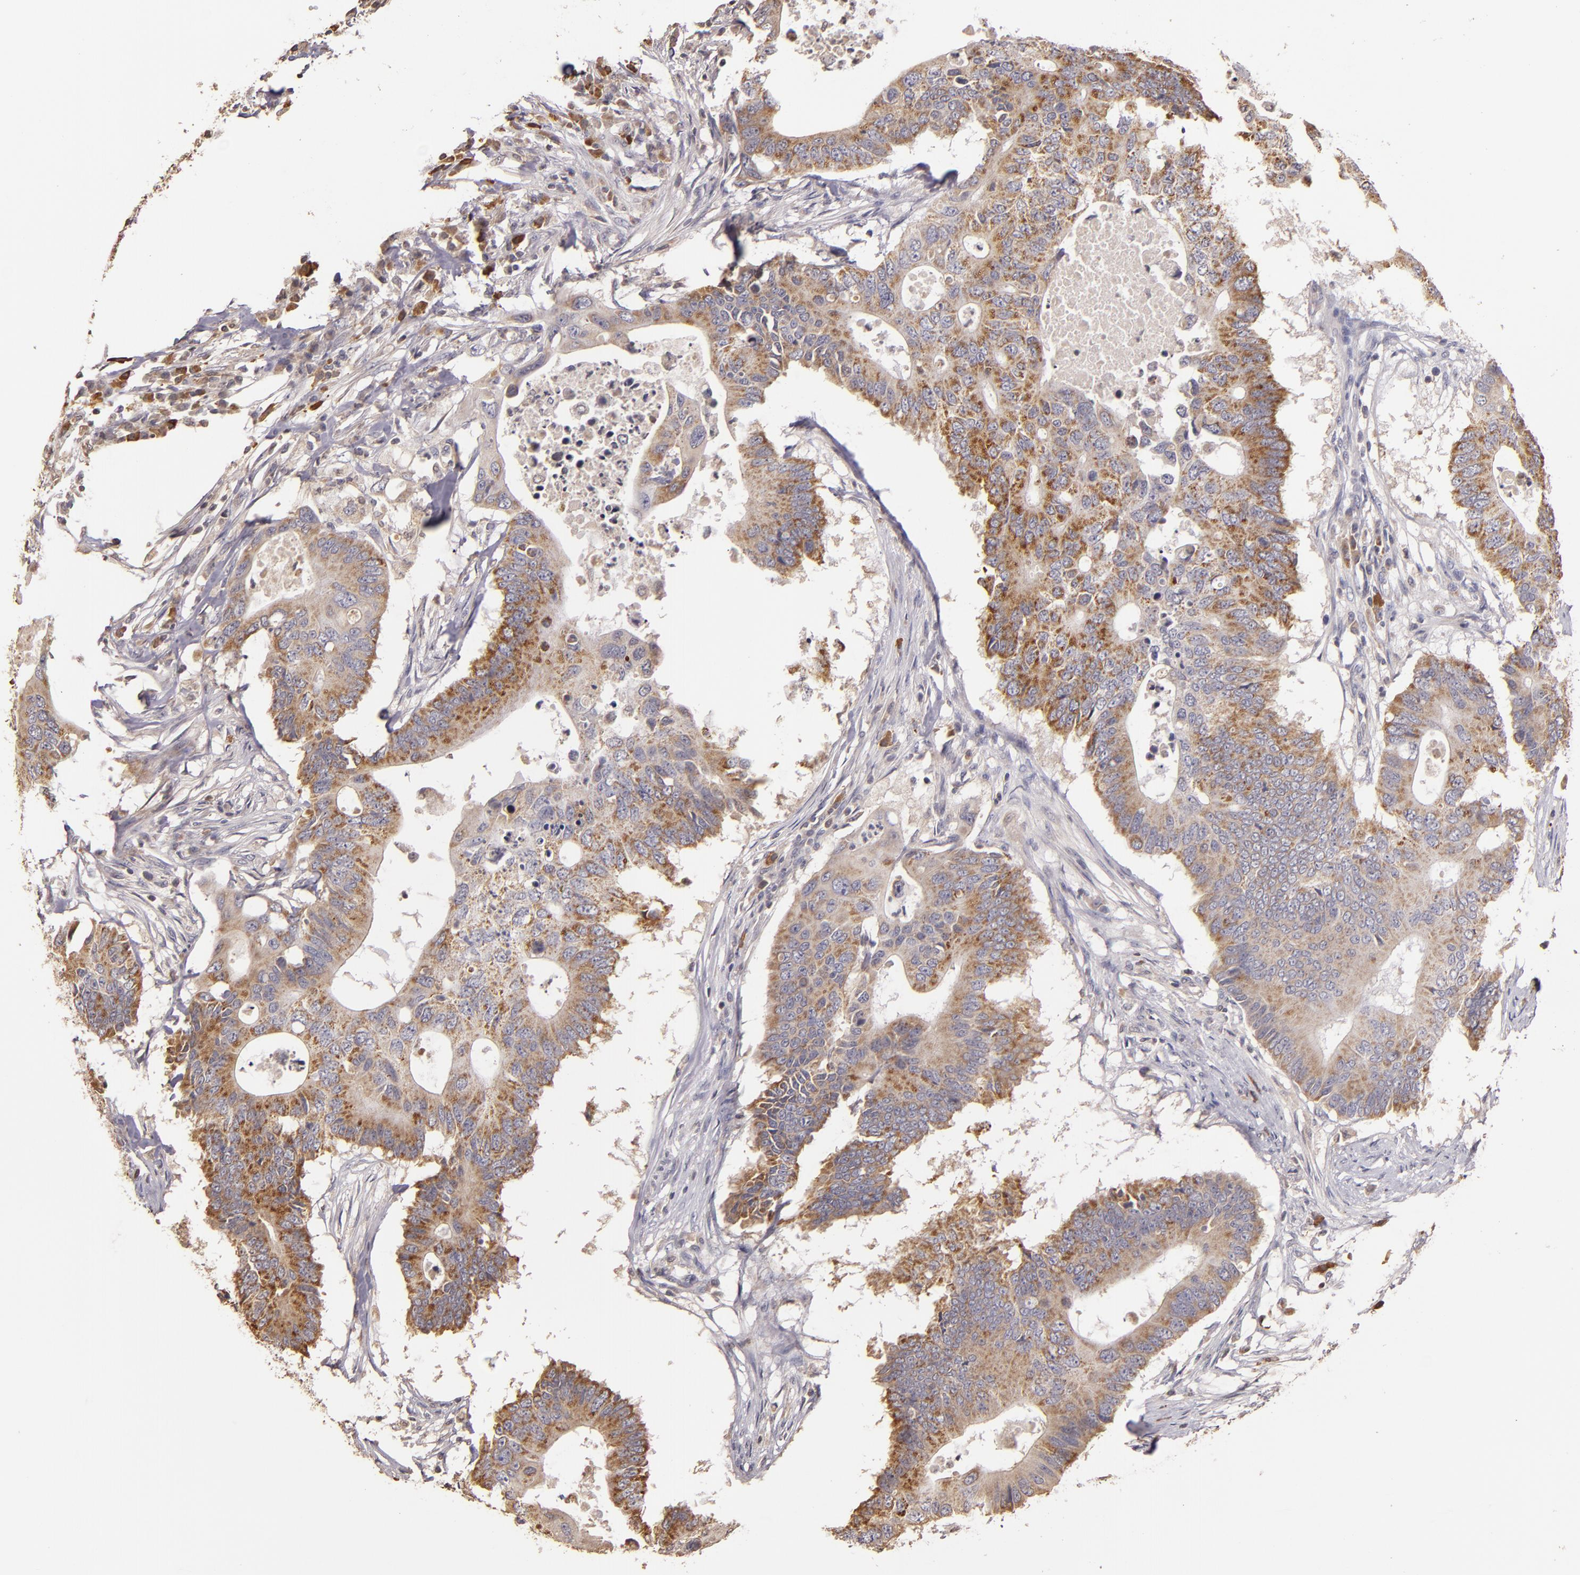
{"staining": {"intensity": "moderate", "quantity": ">75%", "location": "cytoplasmic/membranous"}, "tissue": "colorectal cancer", "cell_type": "Tumor cells", "image_type": "cancer", "snomed": [{"axis": "morphology", "description": "Adenocarcinoma, NOS"}, {"axis": "topography", "description": "Colon"}], "caption": "A high-resolution histopathology image shows IHC staining of colorectal adenocarcinoma, which displays moderate cytoplasmic/membranous expression in approximately >75% of tumor cells.", "gene": "ABL1", "patient": {"sex": "male", "age": 71}}